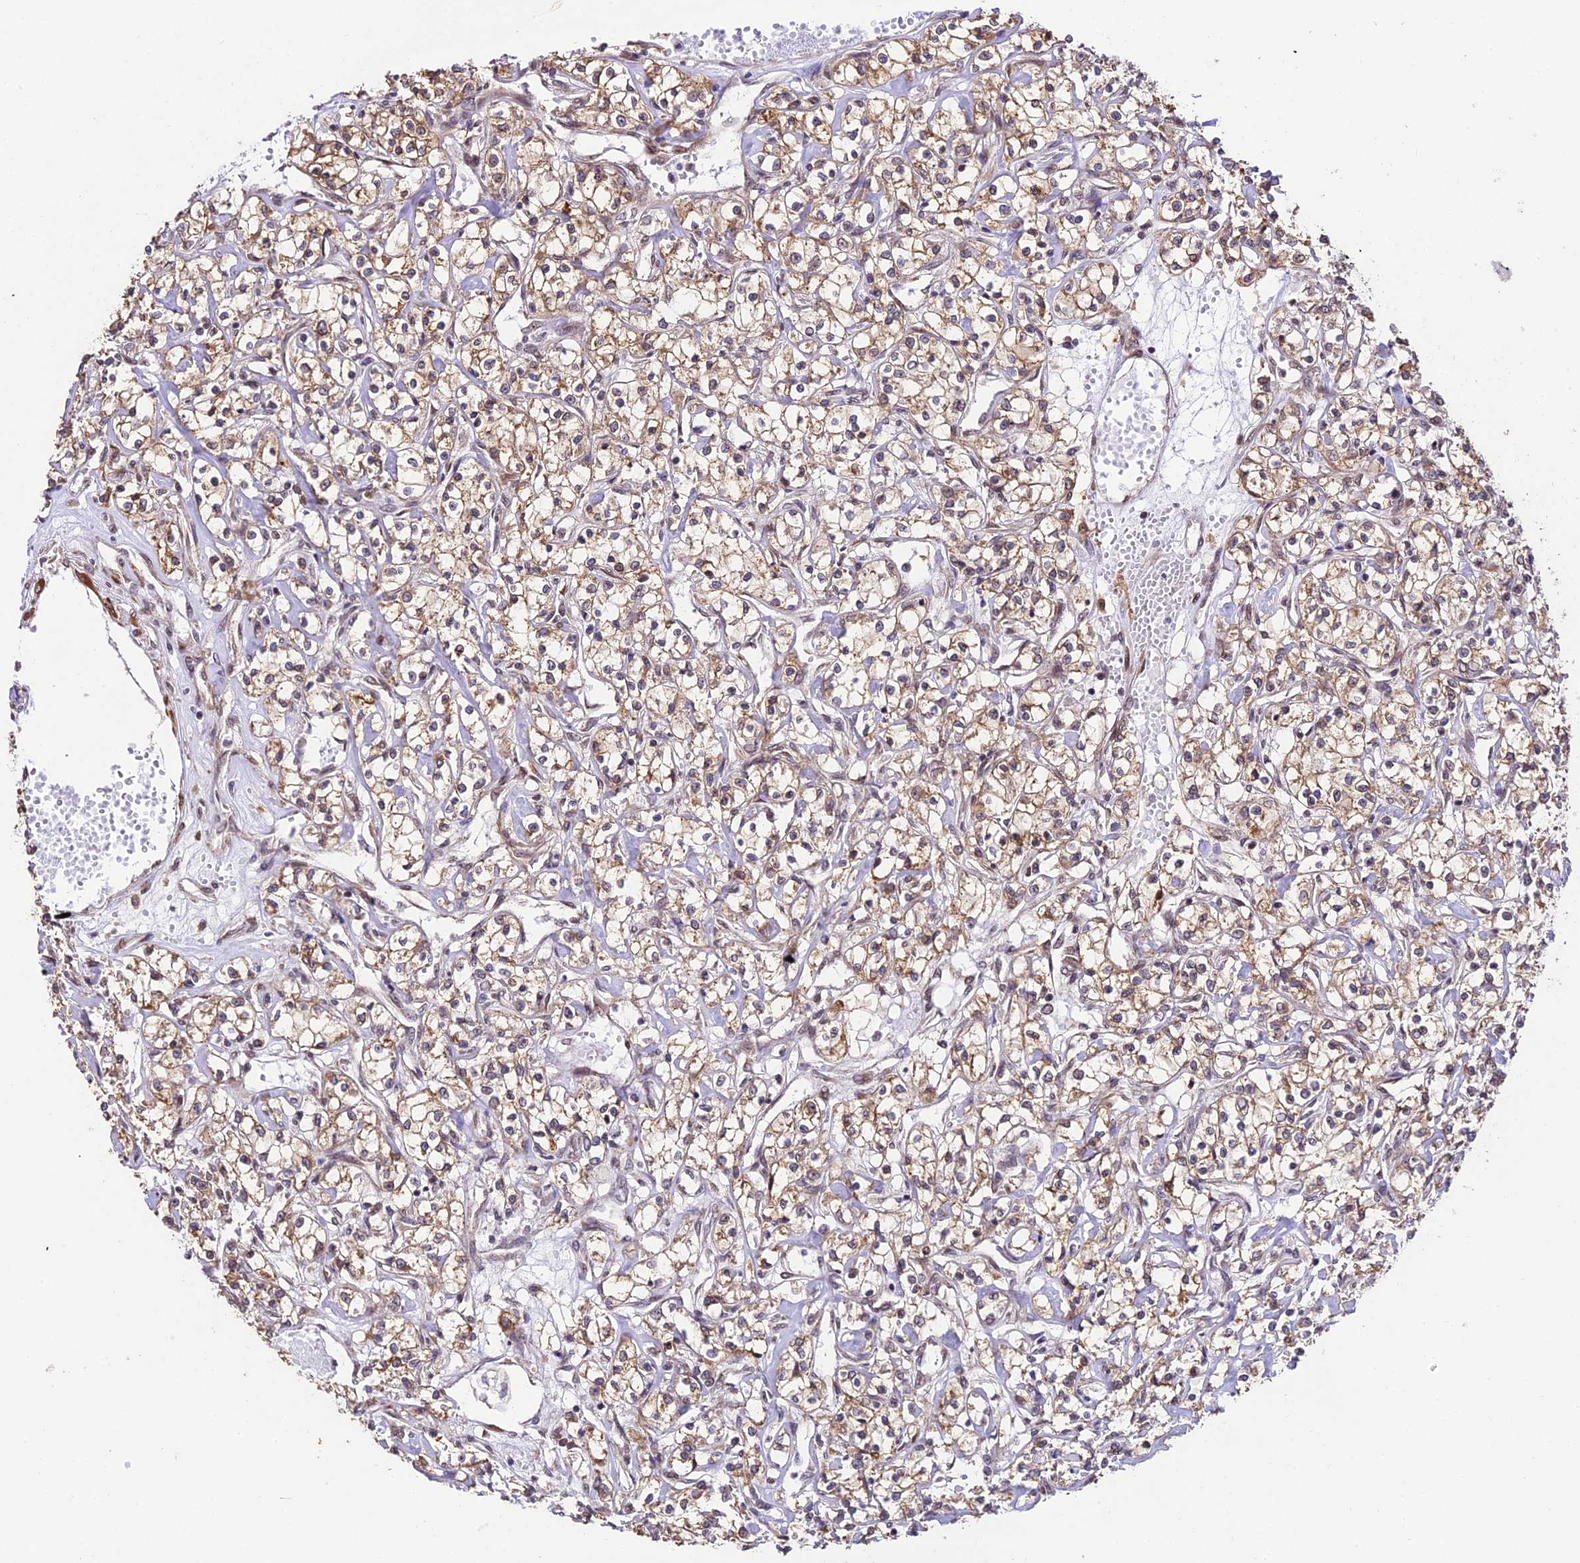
{"staining": {"intensity": "moderate", "quantity": "25%-75%", "location": "cytoplasmic/membranous,nuclear"}, "tissue": "renal cancer", "cell_type": "Tumor cells", "image_type": "cancer", "snomed": [{"axis": "morphology", "description": "Adenocarcinoma, NOS"}, {"axis": "topography", "description": "Kidney"}], "caption": "About 25%-75% of tumor cells in human renal cancer (adenocarcinoma) exhibit moderate cytoplasmic/membranous and nuclear protein expression as visualized by brown immunohistochemical staining.", "gene": "TRIM22", "patient": {"sex": "female", "age": 59}}